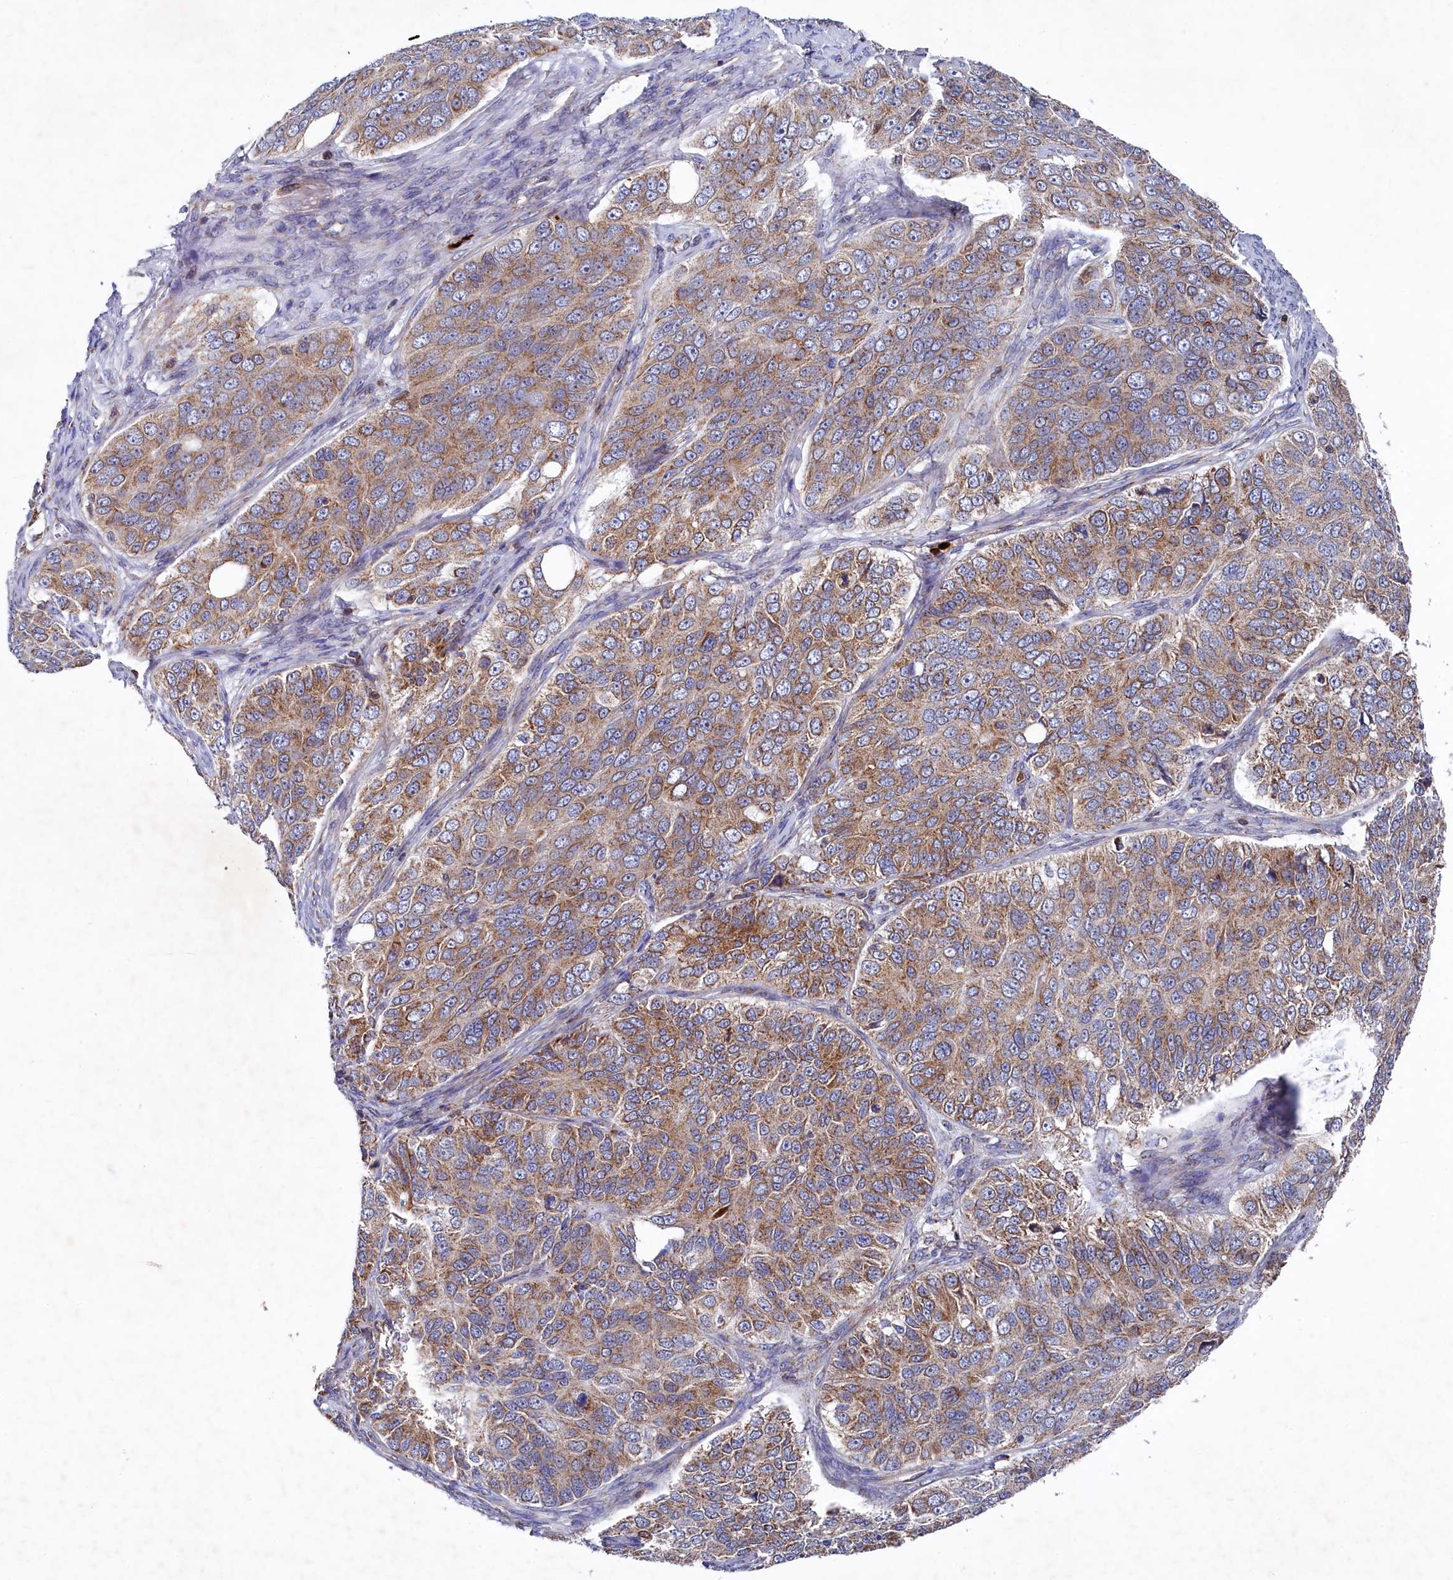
{"staining": {"intensity": "moderate", "quantity": ">75%", "location": "cytoplasmic/membranous"}, "tissue": "ovarian cancer", "cell_type": "Tumor cells", "image_type": "cancer", "snomed": [{"axis": "morphology", "description": "Carcinoma, endometroid"}, {"axis": "topography", "description": "Ovary"}], "caption": "Protein staining of ovarian endometroid carcinoma tissue demonstrates moderate cytoplasmic/membranous positivity in about >75% of tumor cells.", "gene": "CHCHD1", "patient": {"sex": "female", "age": 51}}